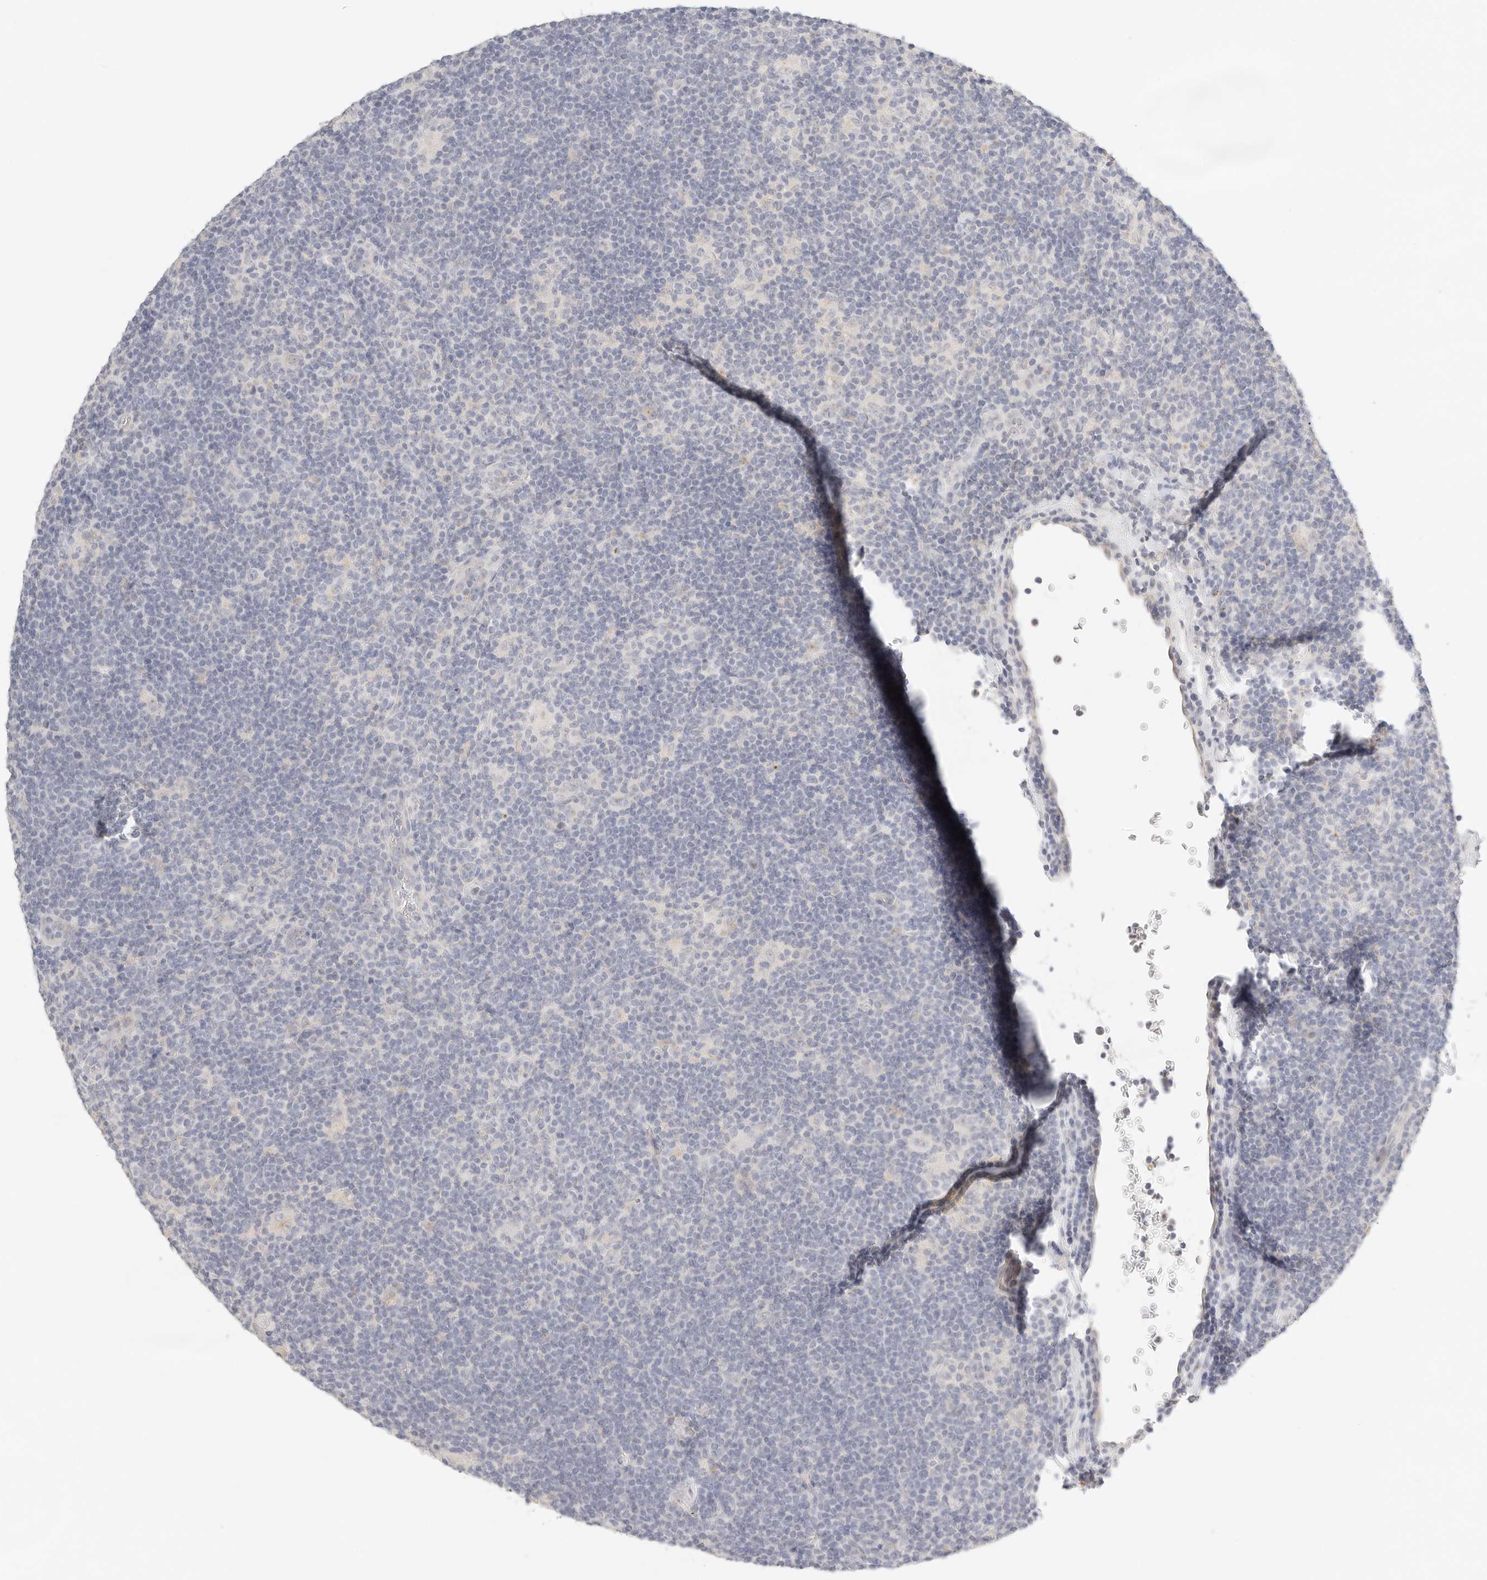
{"staining": {"intensity": "negative", "quantity": "none", "location": "none"}, "tissue": "lymphoma", "cell_type": "Tumor cells", "image_type": "cancer", "snomed": [{"axis": "morphology", "description": "Hodgkin's disease, NOS"}, {"axis": "topography", "description": "Lymph node"}], "caption": "Immunohistochemistry (IHC) micrograph of neoplastic tissue: lymphoma stained with DAB reveals no significant protein staining in tumor cells.", "gene": "CEP120", "patient": {"sex": "female", "age": 57}}